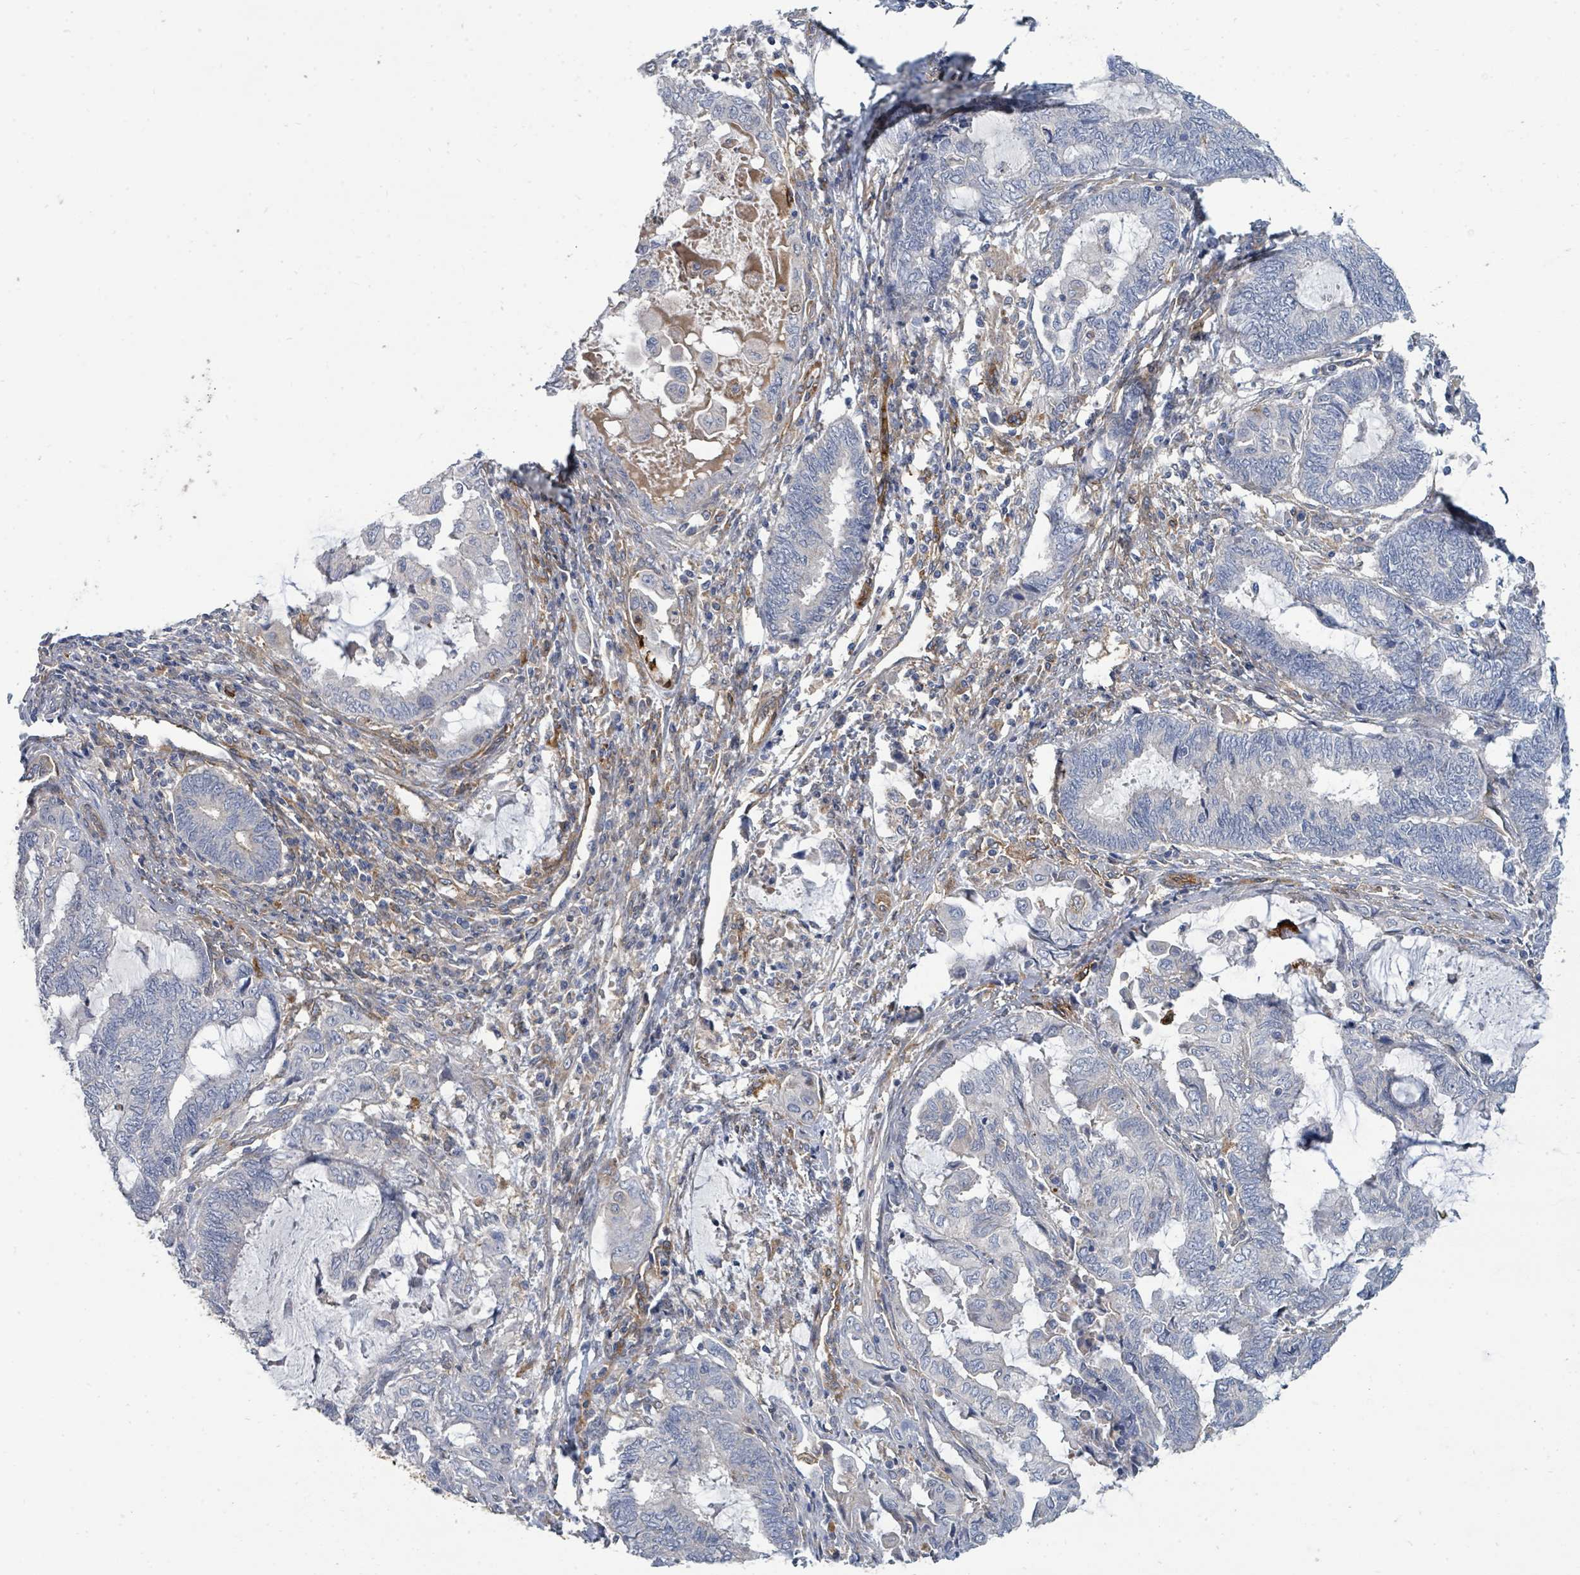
{"staining": {"intensity": "negative", "quantity": "none", "location": "none"}, "tissue": "endometrial cancer", "cell_type": "Tumor cells", "image_type": "cancer", "snomed": [{"axis": "morphology", "description": "Adenocarcinoma, NOS"}, {"axis": "topography", "description": "Uterus"}, {"axis": "topography", "description": "Endometrium"}], "caption": "Human endometrial adenocarcinoma stained for a protein using IHC reveals no positivity in tumor cells.", "gene": "IFIT1", "patient": {"sex": "female", "age": 70}}